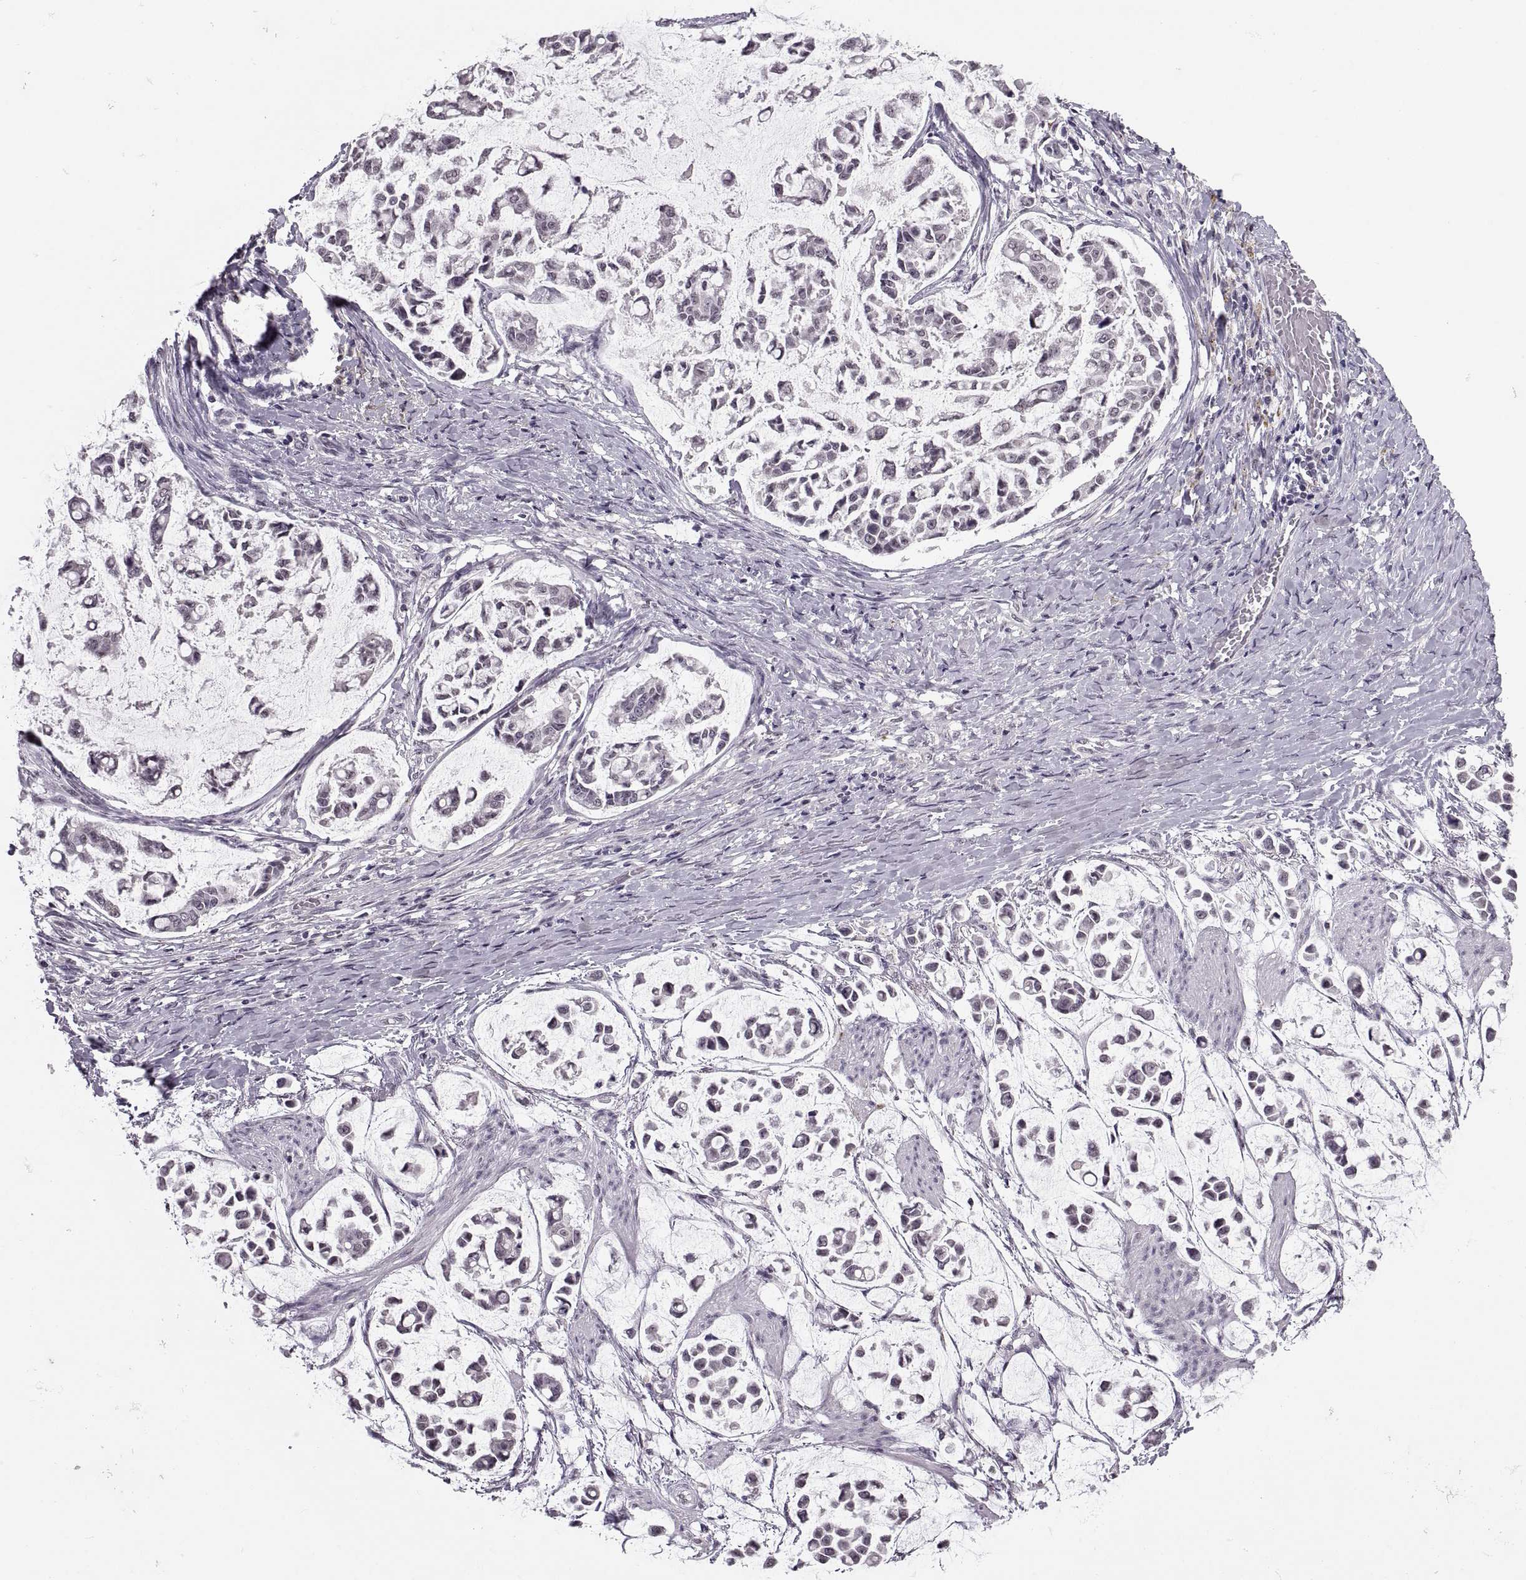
{"staining": {"intensity": "negative", "quantity": "none", "location": "none"}, "tissue": "stomach cancer", "cell_type": "Tumor cells", "image_type": "cancer", "snomed": [{"axis": "morphology", "description": "Adenocarcinoma, NOS"}, {"axis": "topography", "description": "Stomach"}], "caption": "The photomicrograph reveals no staining of tumor cells in adenocarcinoma (stomach).", "gene": "OTP", "patient": {"sex": "male", "age": 82}}